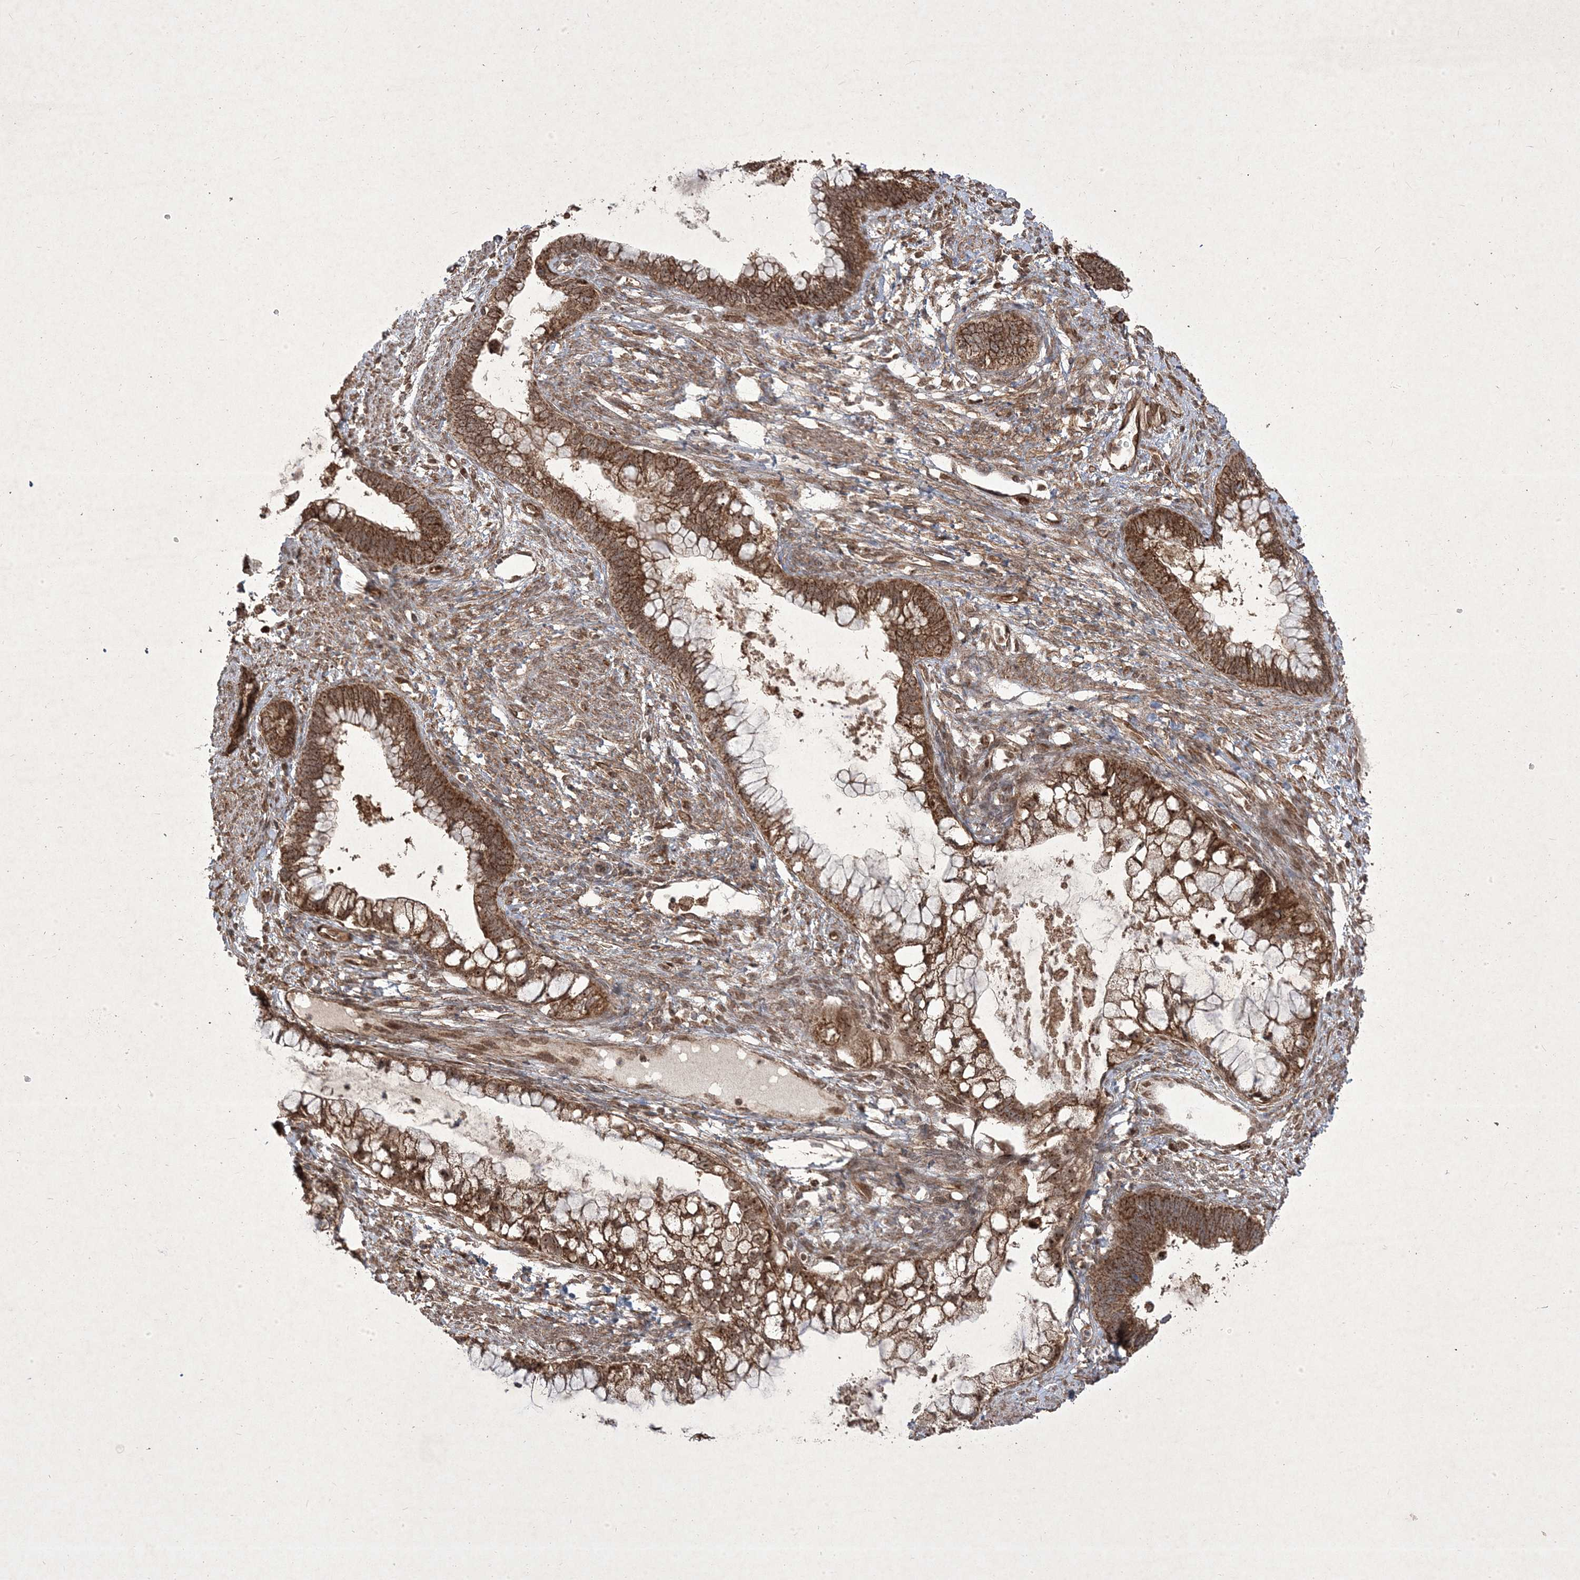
{"staining": {"intensity": "moderate", "quantity": ">75%", "location": "cytoplasmic/membranous,nuclear"}, "tissue": "cervical cancer", "cell_type": "Tumor cells", "image_type": "cancer", "snomed": [{"axis": "morphology", "description": "Adenocarcinoma, NOS"}, {"axis": "topography", "description": "Cervix"}], "caption": "Protein analysis of cervical cancer (adenocarcinoma) tissue reveals moderate cytoplasmic/membranous and nuclear positivity in approximately >75% of tumor cells.", "gene": "PLEKHM2", "patient": {"sex": "female", "age": 44}}